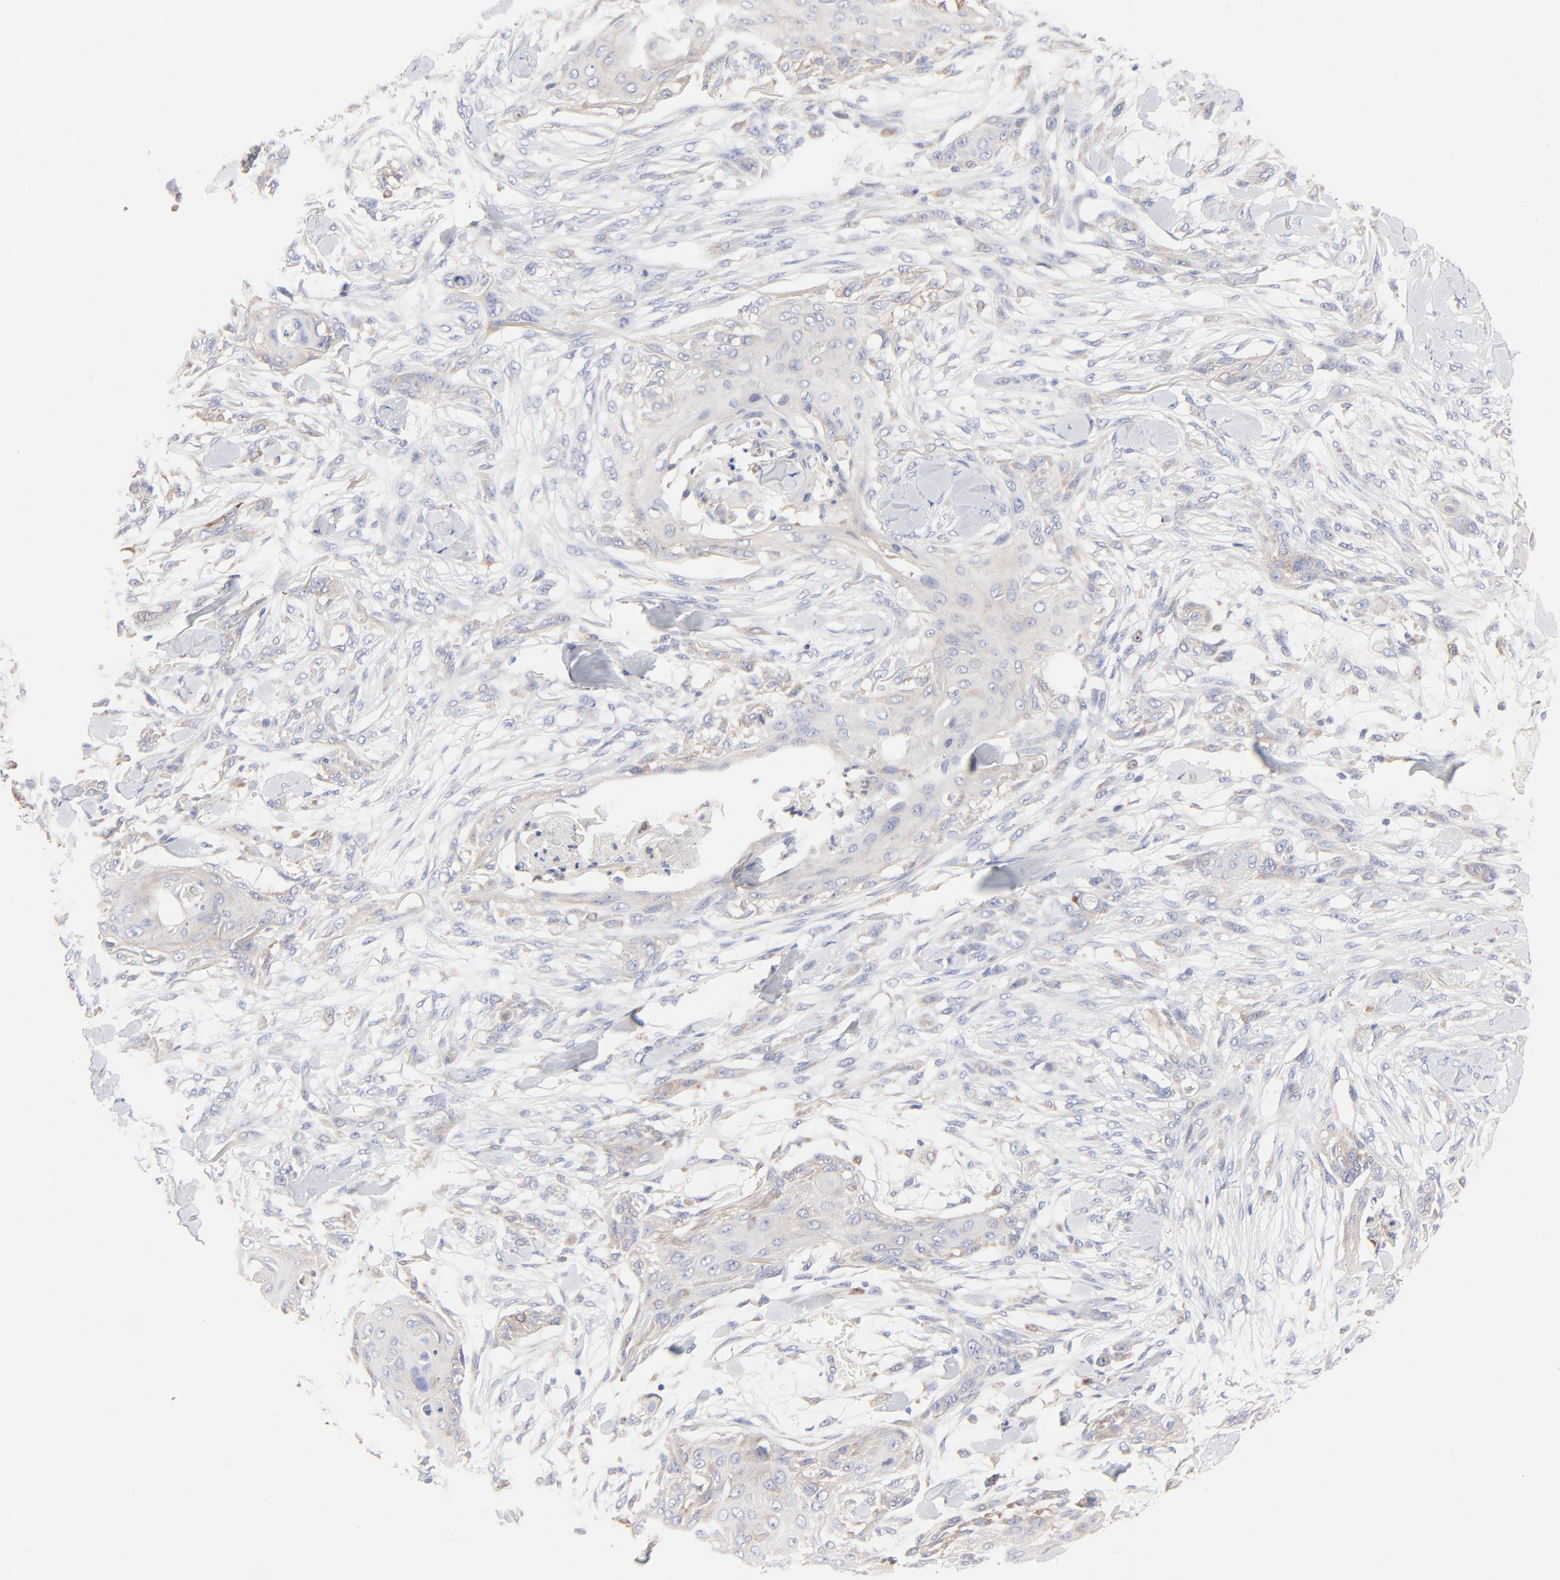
{"staining": {"intensity": "weak", "quantity": "25%-75%", "location": "cytoplasmic/membranous"}, "tissue": "skin cancer", "cell_type": "Tumor cells", "image_type": "cancer", "snomed": [{"axis": "morphology", "description": "Squamous cell carcinoma, NOS"}, {"axis": "topography", "description": "Skin"}], "caption": "This image exhibits immunohistochemistry (IHC) staining of squamous cell carcinoma (skin), with low weak cytoplasmic/membranous expression in approximately 25%-75% of tumor cells.", "gene": "PPFIBP2", "patient": {"sex": "female", "age": 59}}